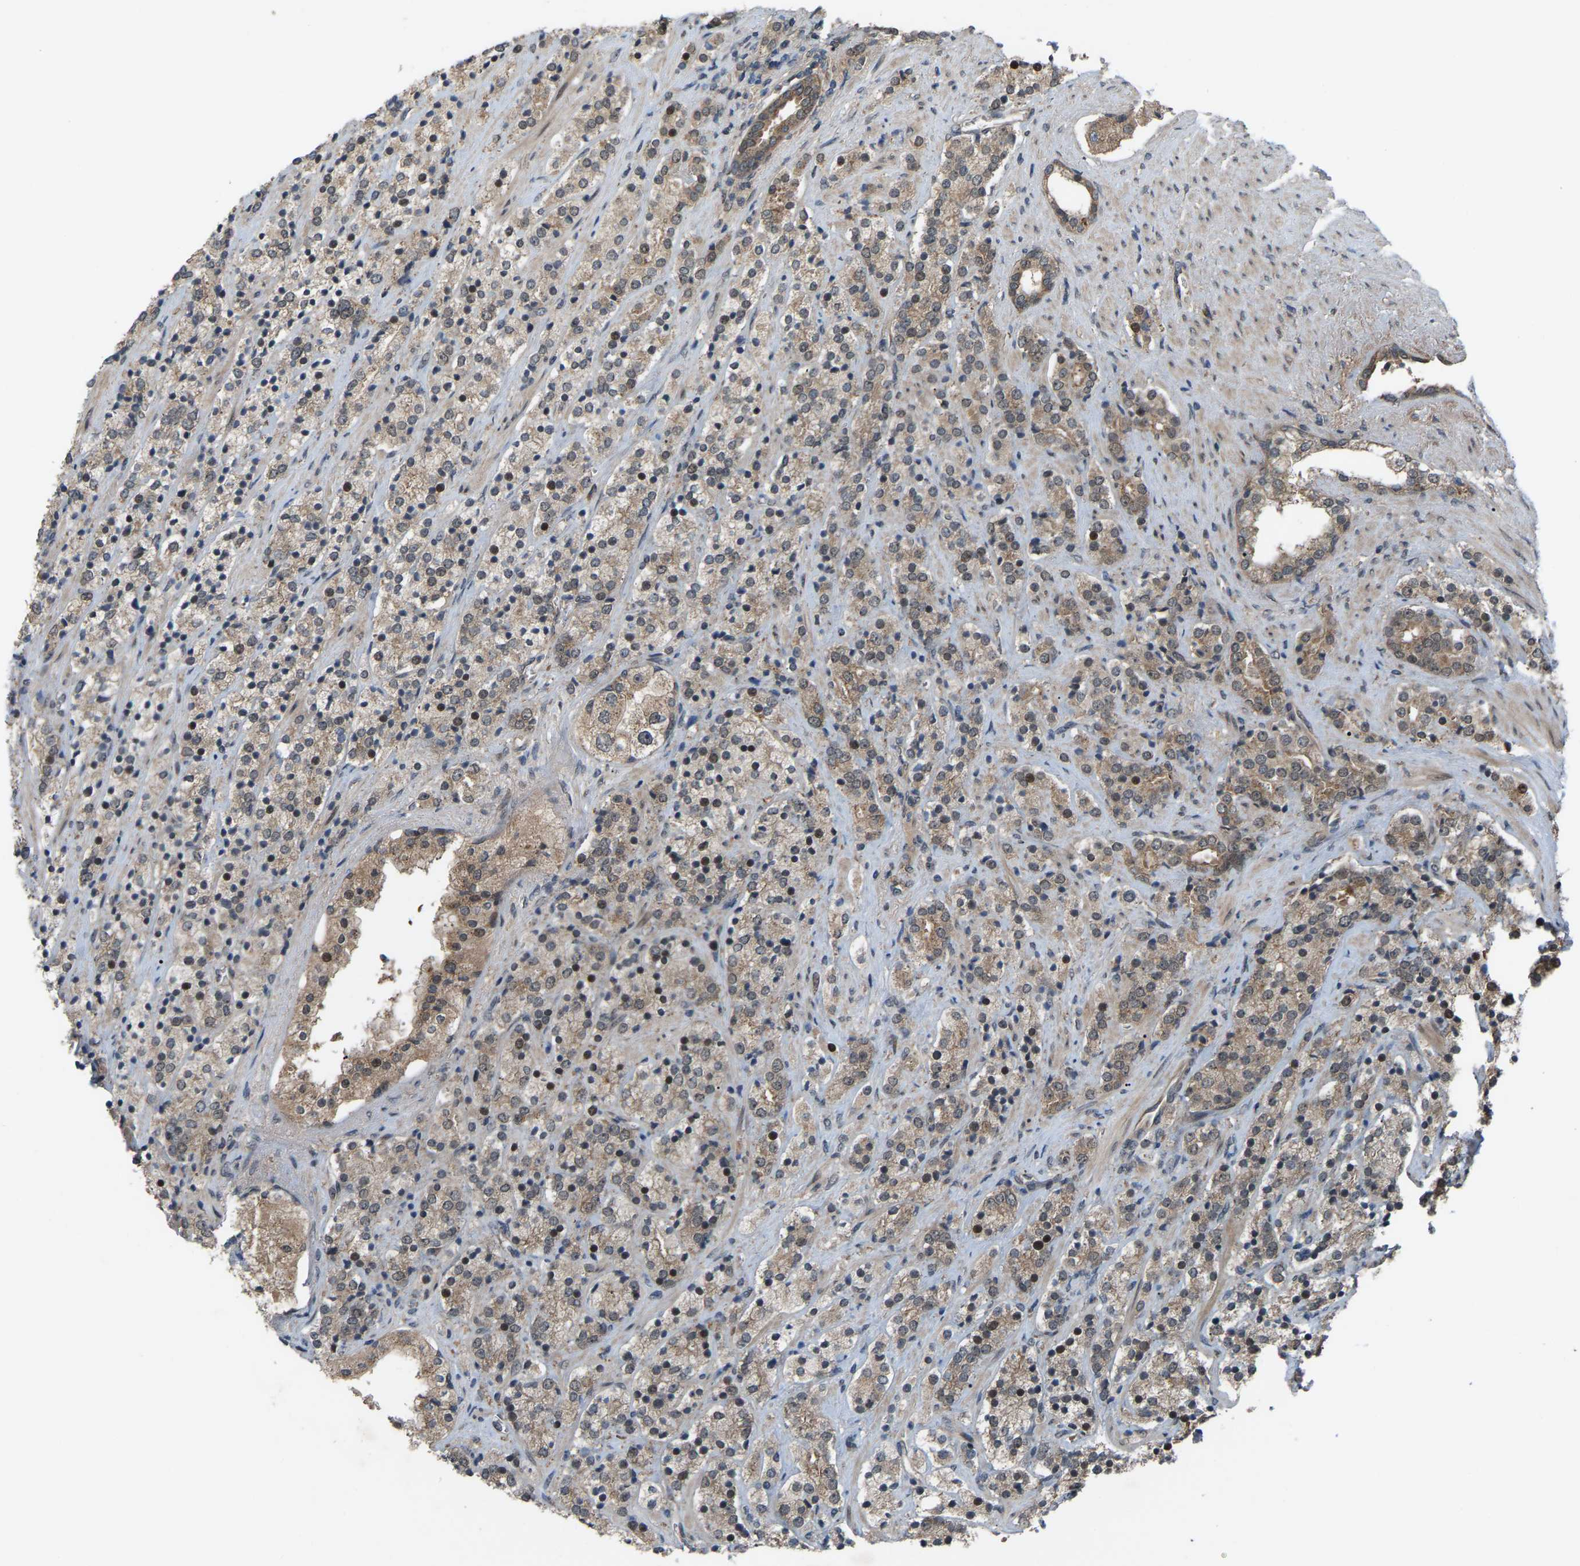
{"staining": {"intensity": "moderate", "quantity": ">75%", "location": "cytoplasmic/membranous"}, "tissue": "prostate cancer", "cell_type": "Tumor cells", "image_type": "cancer", "snomed": [{"axis": "morphology", "description": "Adenocarcinoma, High grade"}, {"axis": "topography", "description": "Prostate"}], "caption": "There is medium levels of moderate cytoplasmic/membranous positivity in tumor cells of adenocarcinoma (high-grade) (prostate), as demonstrated by immunohistochemical staining (brown color).", "gene": "CROT", "patient": {"sex": "male", "age": 71}}